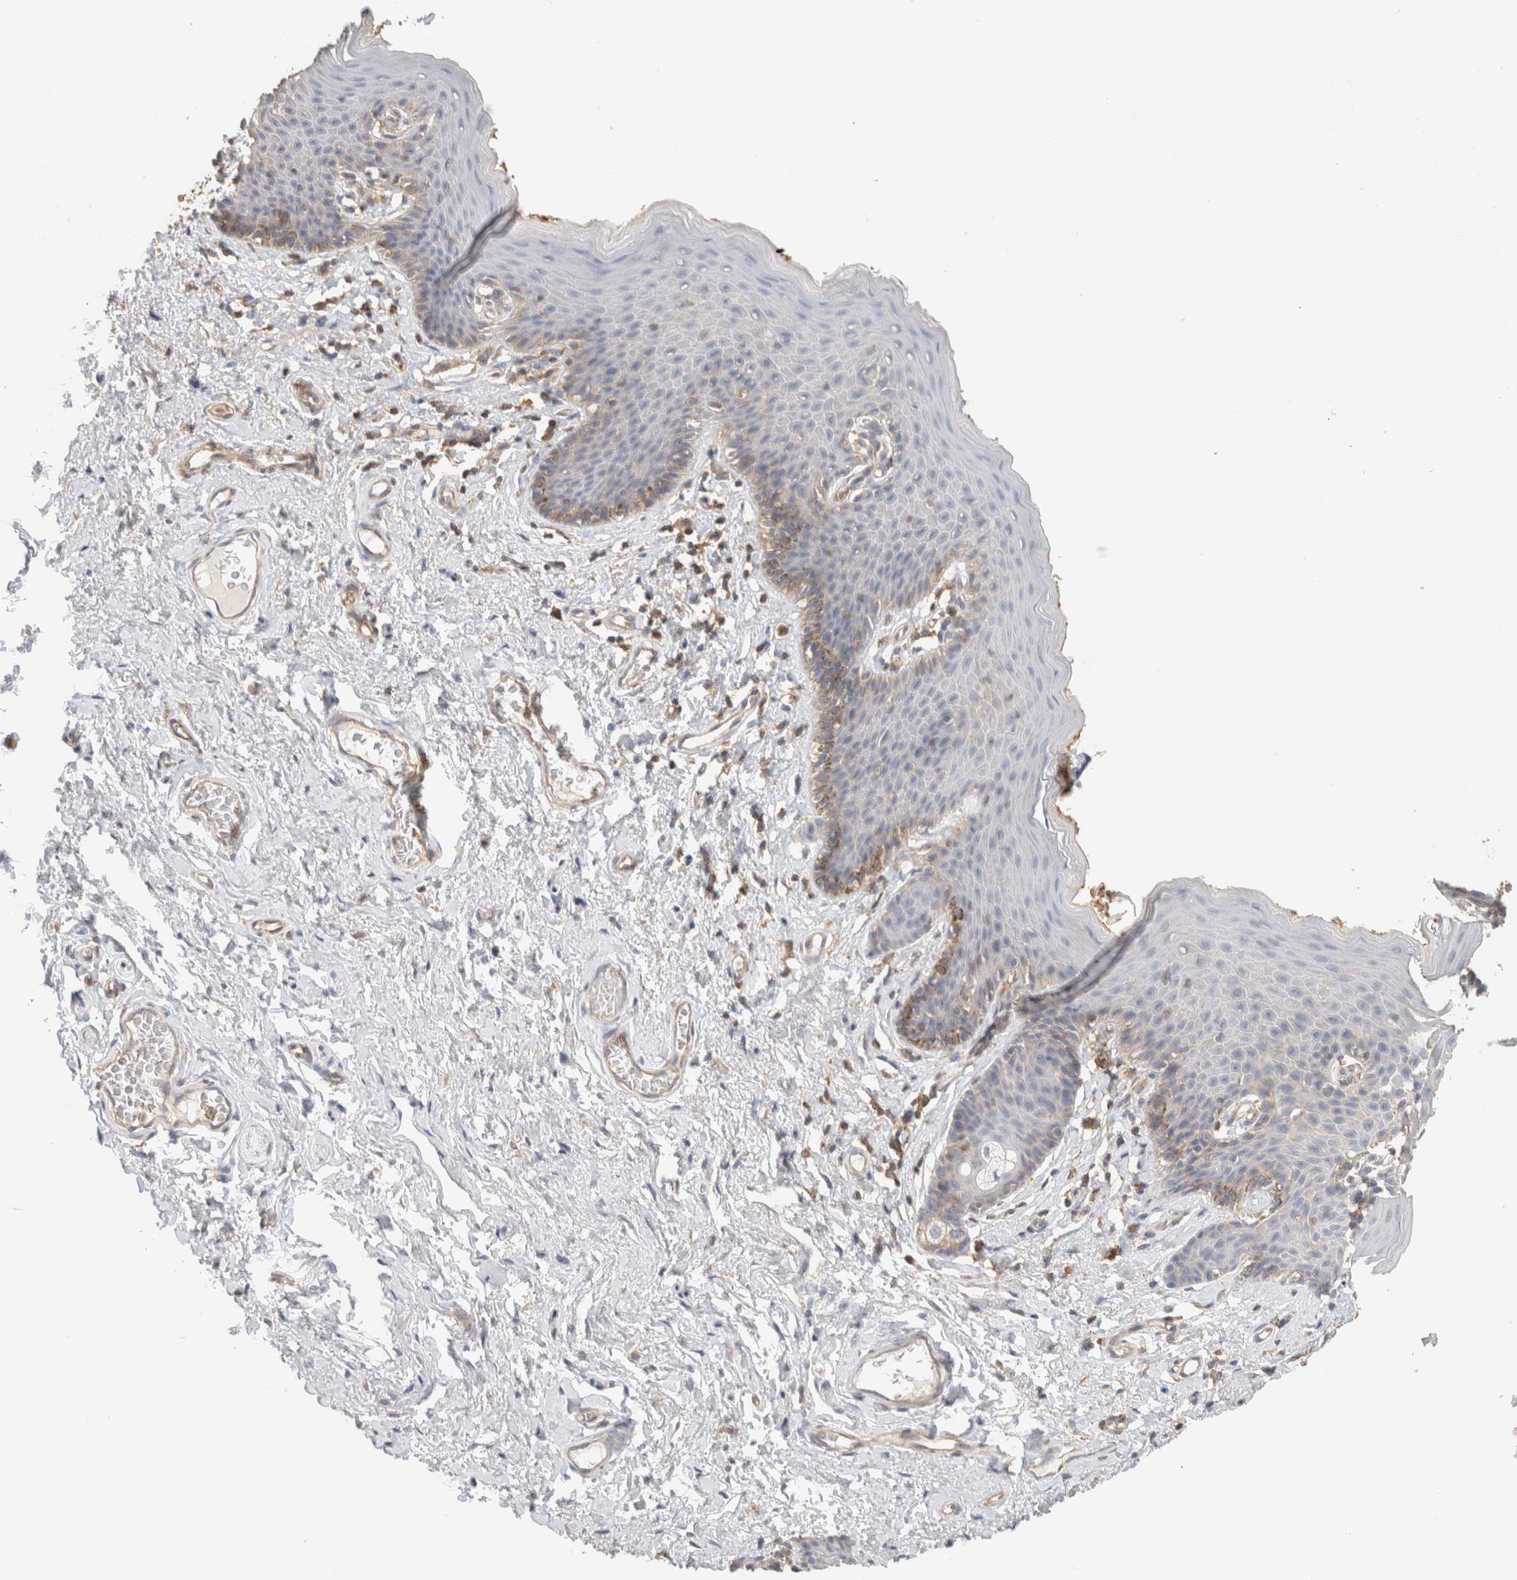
{"staining": {"intensity": "weak", "quantity": "<25%", "location": "cytoplasmic/membranous"}, "tissue": "skin", "cell_type": "Epidermal cells", "image_type": "normal", "snomed": [{"axis": "morphology", "description": "Normal tissue, NOS"}, {"axis": "topography", "description": "Vulva"}], "caption": "DAB (3,3'-diaminobenzidine) immunohistochemical staining of benign human skin demonstrates no significant expression in epidermal cells. The staining was performed using DAB (3,3'-diaminobenzidine) to visualize the protein expression in brown, while the nuclei were stained in blue with hematoxylin (Magnification: 20x).", "gene": "CFAP418", "patient": {"sex": "female", "age": 66}}